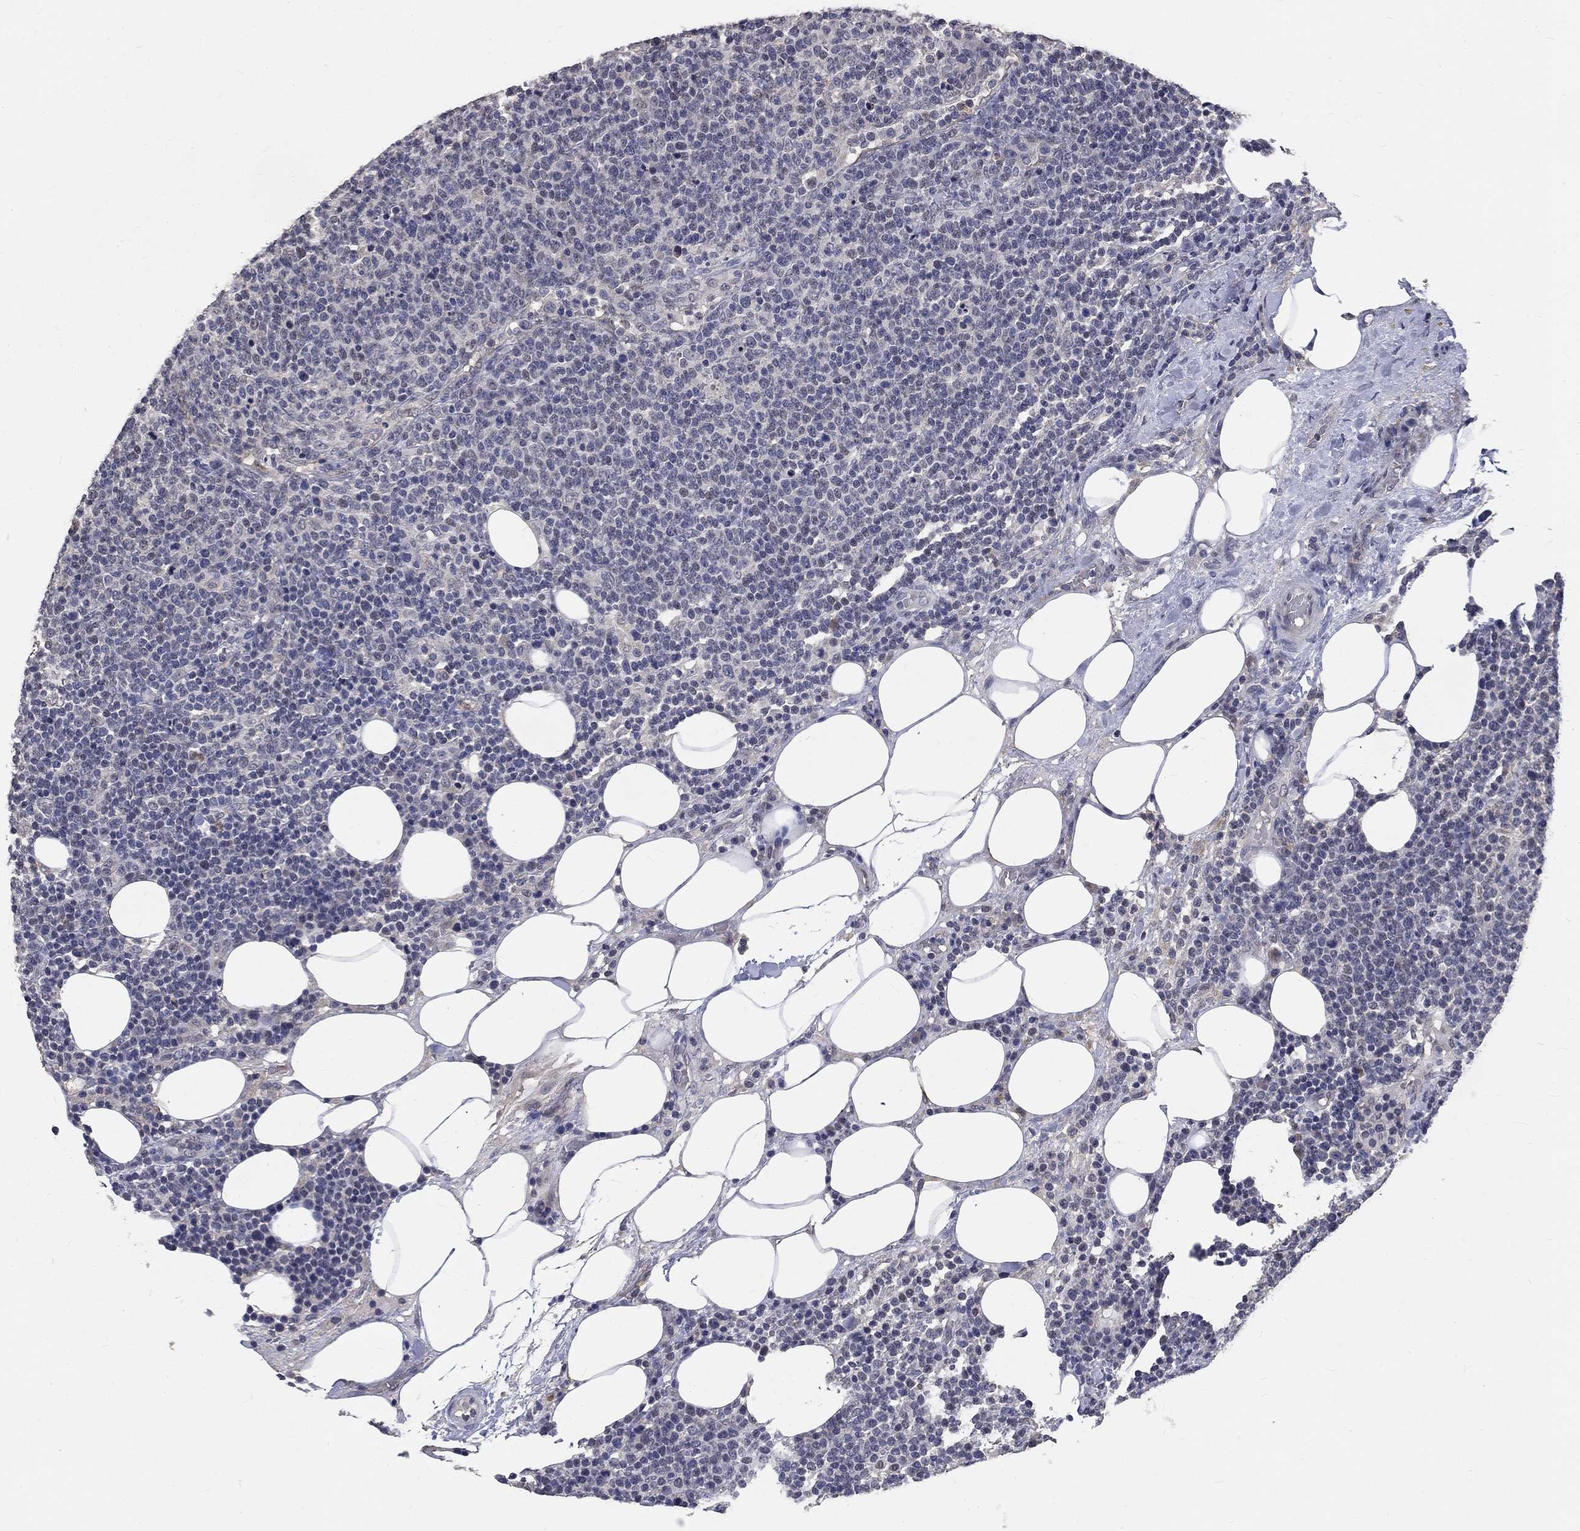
{"staining": {"intensity": "negative", "quantity": "none", "location": "none"}, "tissue": "lymphoma", "cell_type": "Tumor cells", "image_type": "cancer", "snomed": [{"axis": "morphology", "description": "Malignant lymphoma, non-Hodgkin's type, High grade"}, {"axis": "topography", "description": "Lymph node"}], "caption": "Malignant lymphoma, non-Hodgkin's type (high-grade) was stained to show a protein in brown. There is no significant expression in tumor cells. Nuclei are stained in blue.", "gene": "CHST5", "patient": {"sex": "male", "age": 61}}